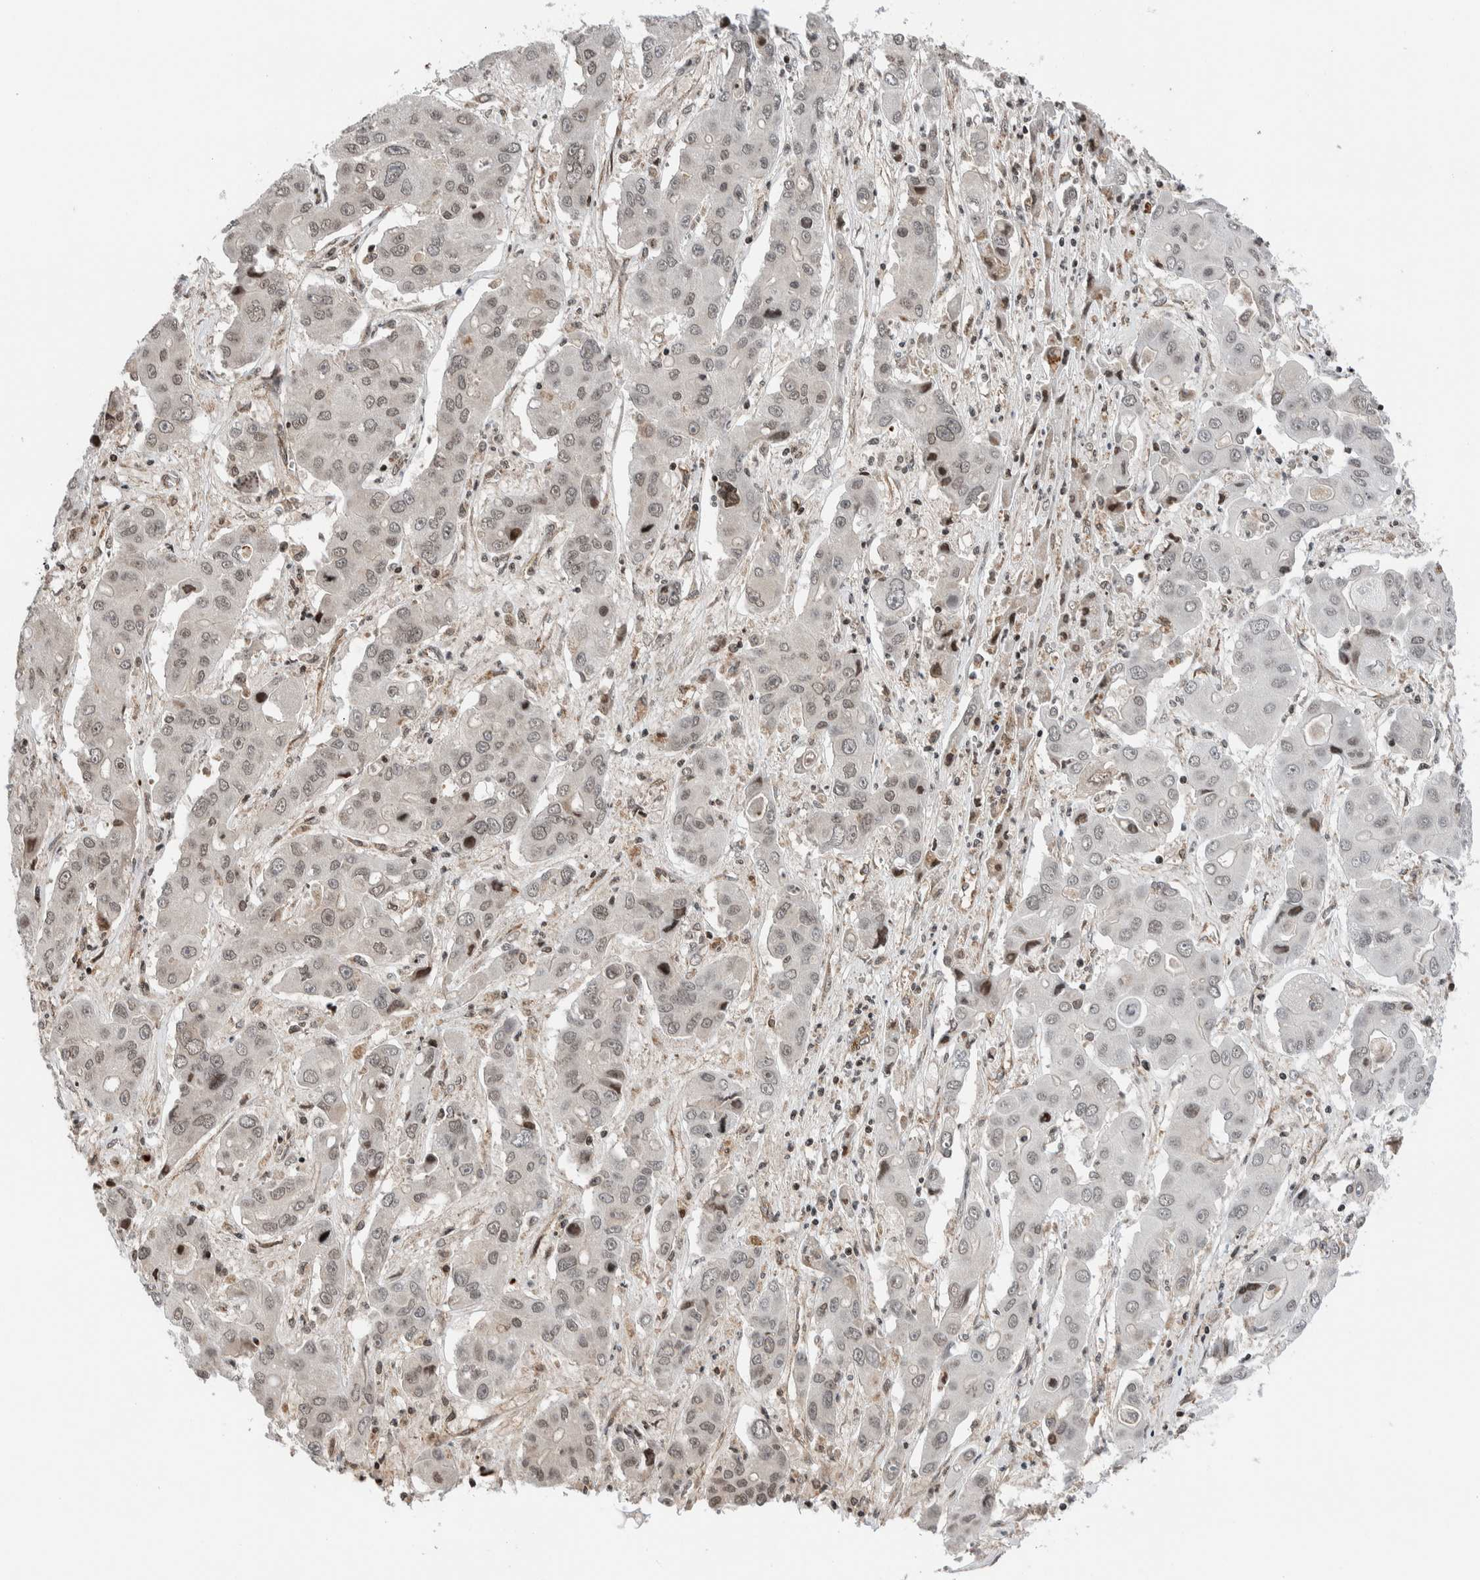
{"staining": {"intensity": "weak", "quantity": "25%-75%", "location": "nuclear"}, "tissue": "liver cancer", "cell_type": "Tumor cells", "image_type": "cancer", "snomed": [{"axis": "morphology", "description": "Cholangiocarcinoma"}, {"axis": "topography", "description": "Liver"}], "caption": "The image displays staining of liver cancer, revealing weak nuclear protein positivity (brown color) within tumor cells.", "gene": "NPLOC4", "patient": {"sex": "male", "age": 67}}